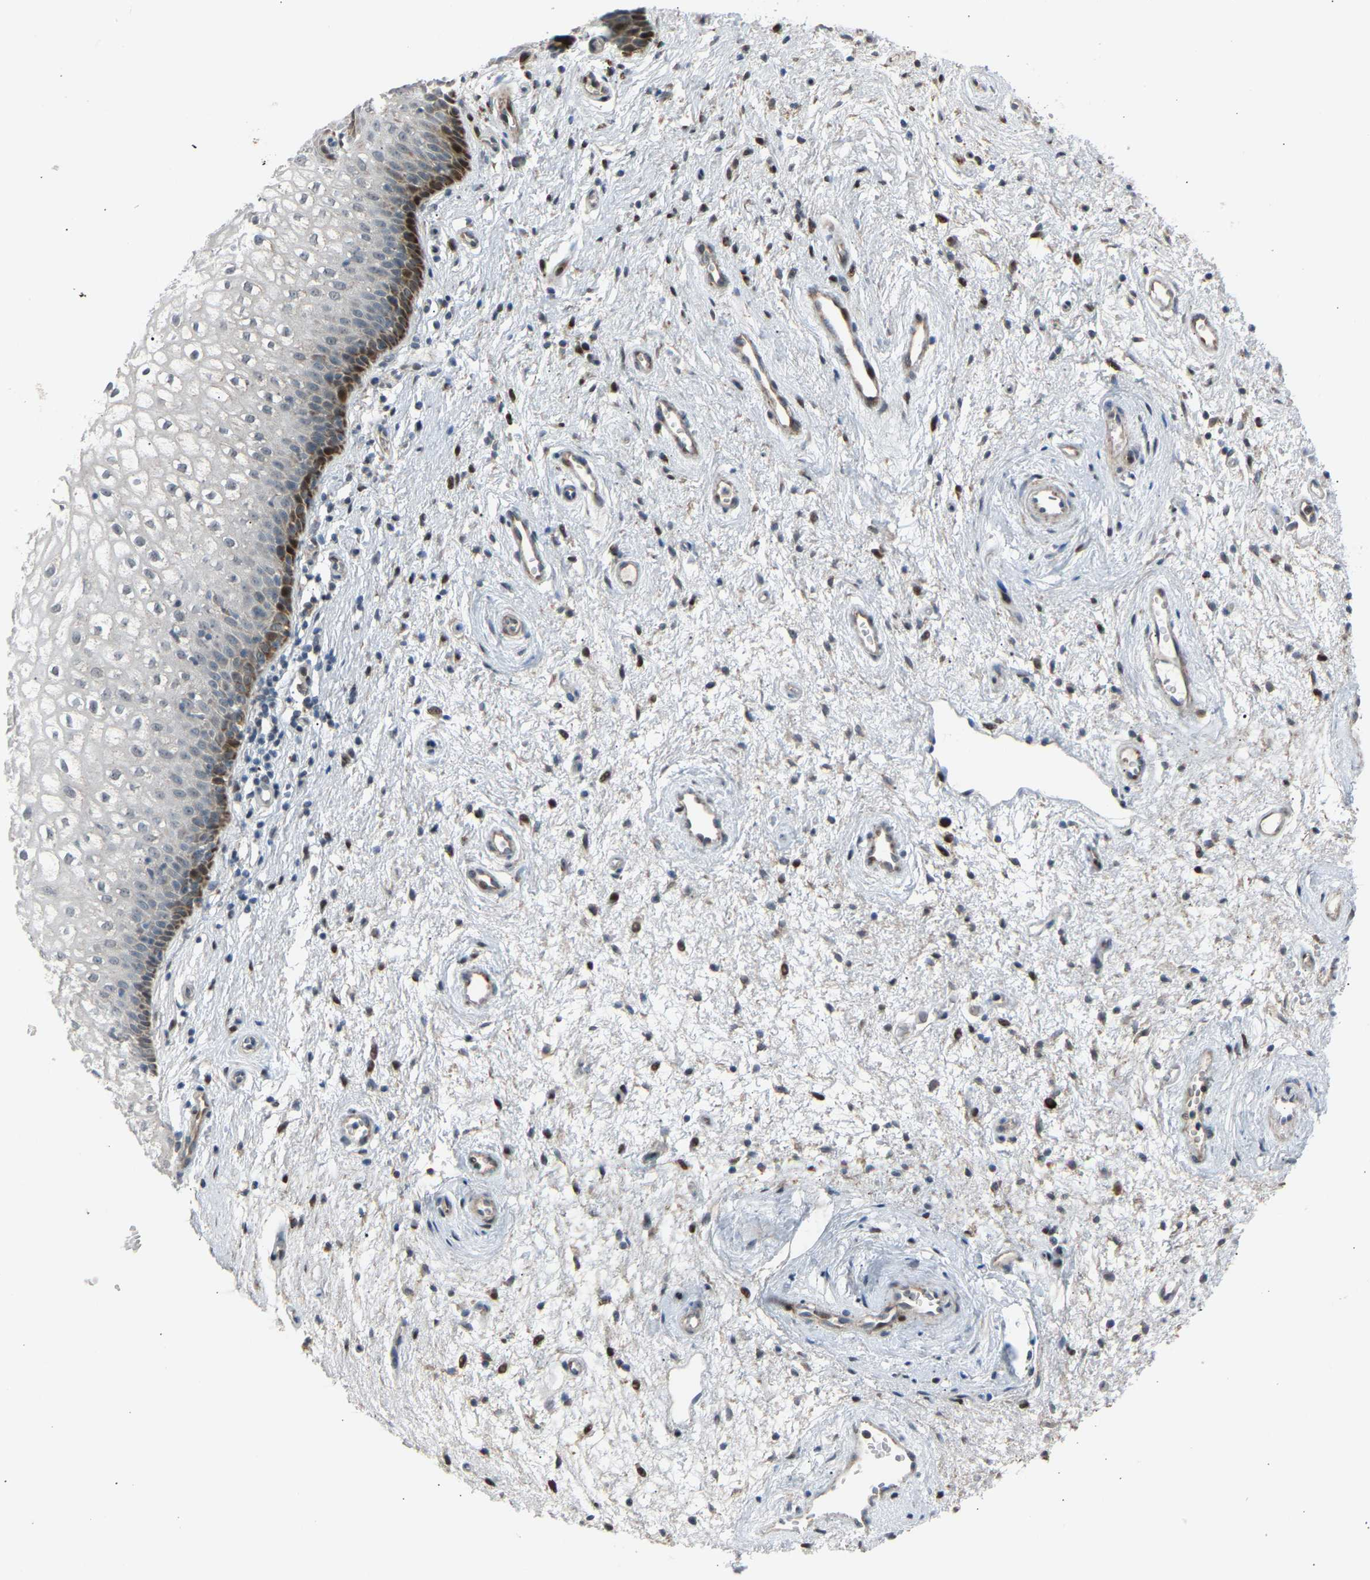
{"staining": {"intensity": "moderate", "quantity": "<25%", "location": "cytoplasmic/membranous"}, "tissue": "vagina", "cell_type": "Squamous epithelial cells", "image_type": "normal", "snomed": [{"axis": "morphology", "description": "Normal tissue, NOS"}, {"axis": "topography", "description": "Vagina"}], "caption": "Unremarkable vagina was stained to show a protein in brown. There is low levels of moderate cytoplasmic/membranous staining in about <25% of squamous epithelial cells. The staining is performed using DAB brown chromogen to label protein expression. The nuclei are counter-stained blue using hematoxylin.", "gene": "VPS41", "patient": {"sex": "female", "age": 34}}